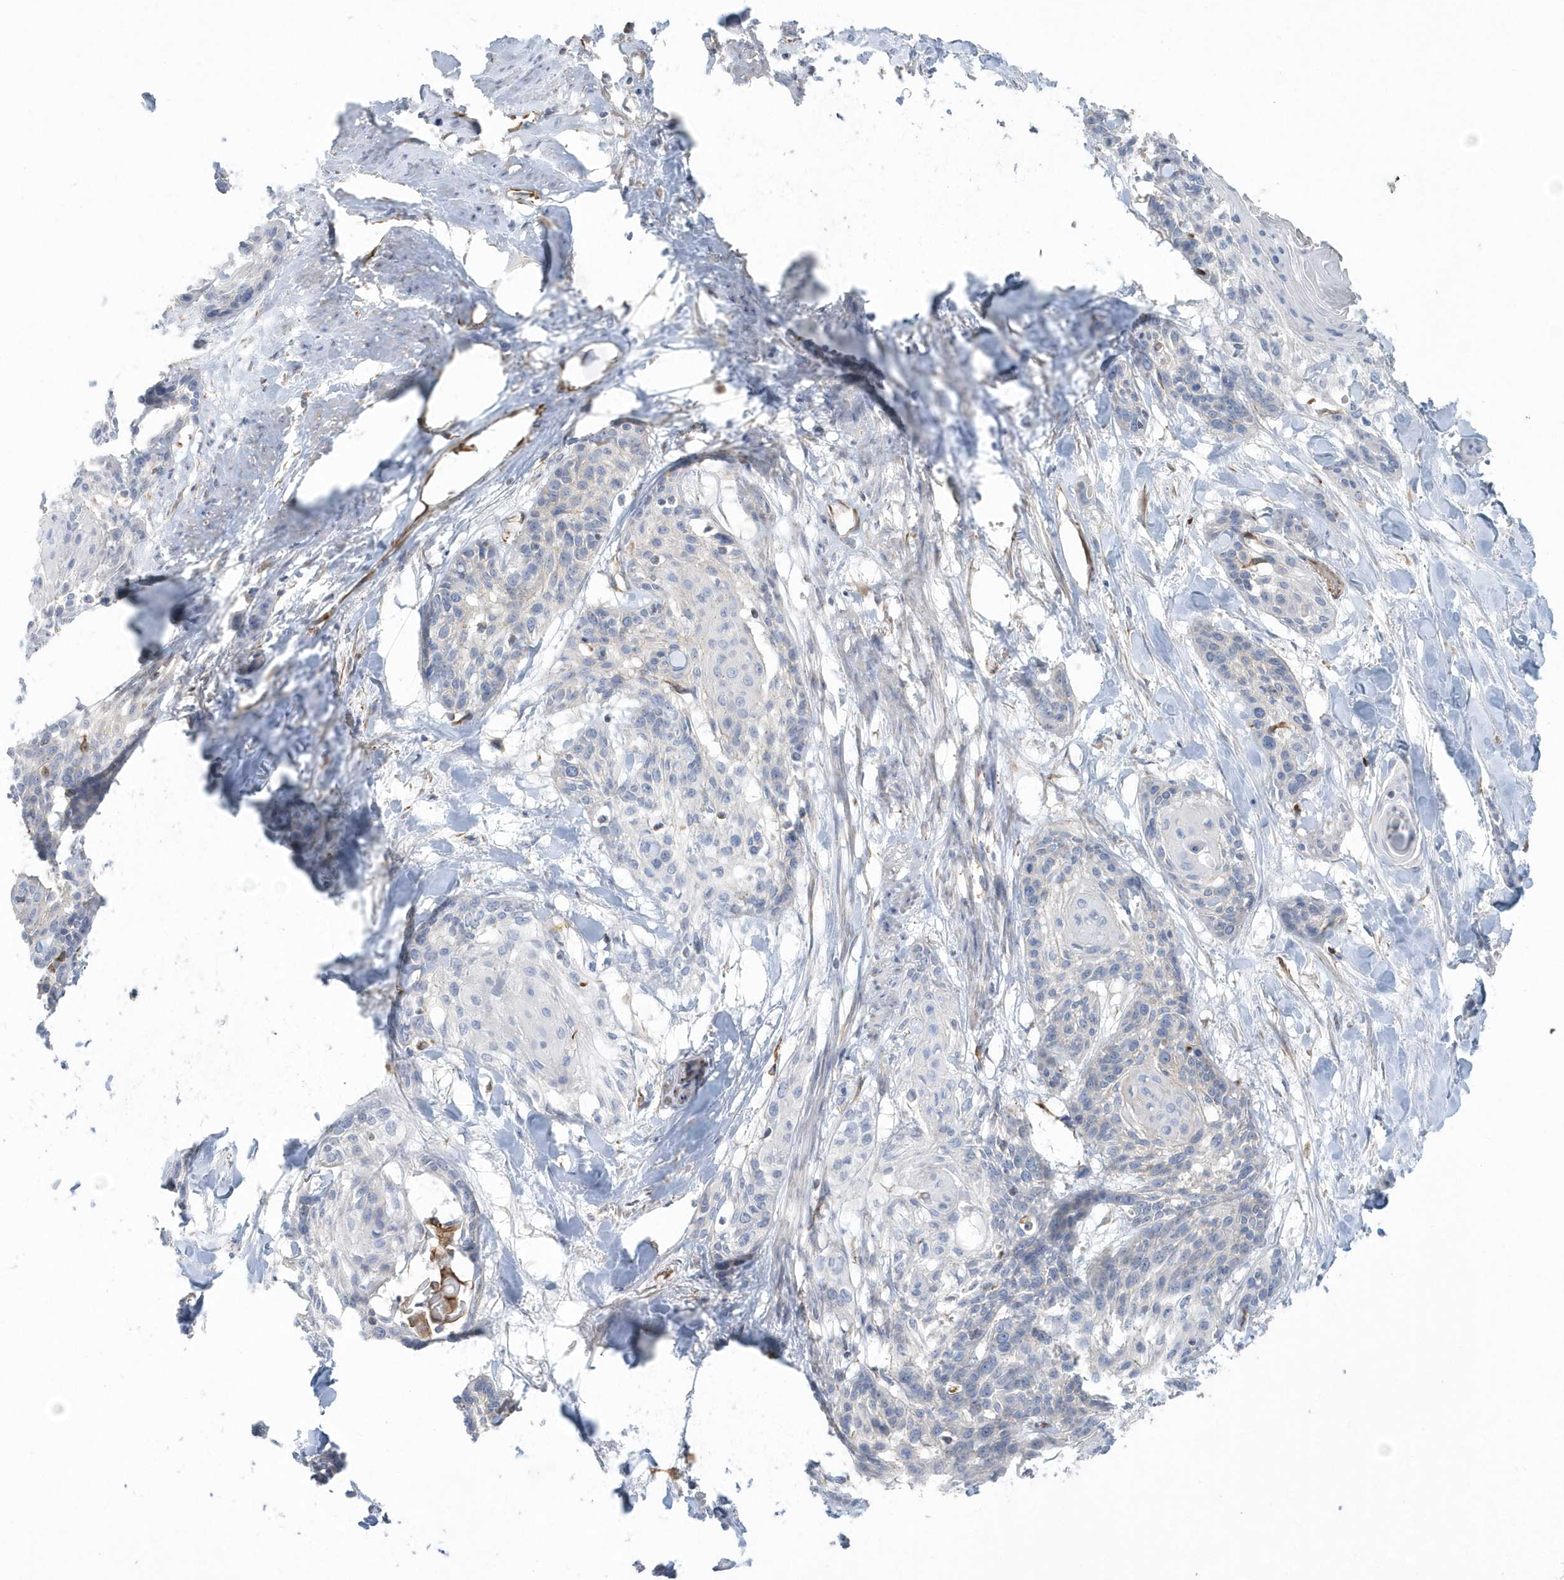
{"staining": {"intensity": "negative", "quantity": "none", "location": "none"}, "tissue": "cervical cancer", "cell_type": "Tumor cells", "image_type": "cancer", "snomed": [{"axis": "morphology", "description": "Squamous cell carcinoma, NOS"}, {"axis": "topography", "description": "Cervix"}], "caption": "IHC histopathology image of cervical squamous cell carcinoma stained for a protein (brown), which demonstrates no positivity in tumor cells. Nuclei are stained in blue.", "gene": "RAB17", "patient": {"sex": "female", "age": 57}}